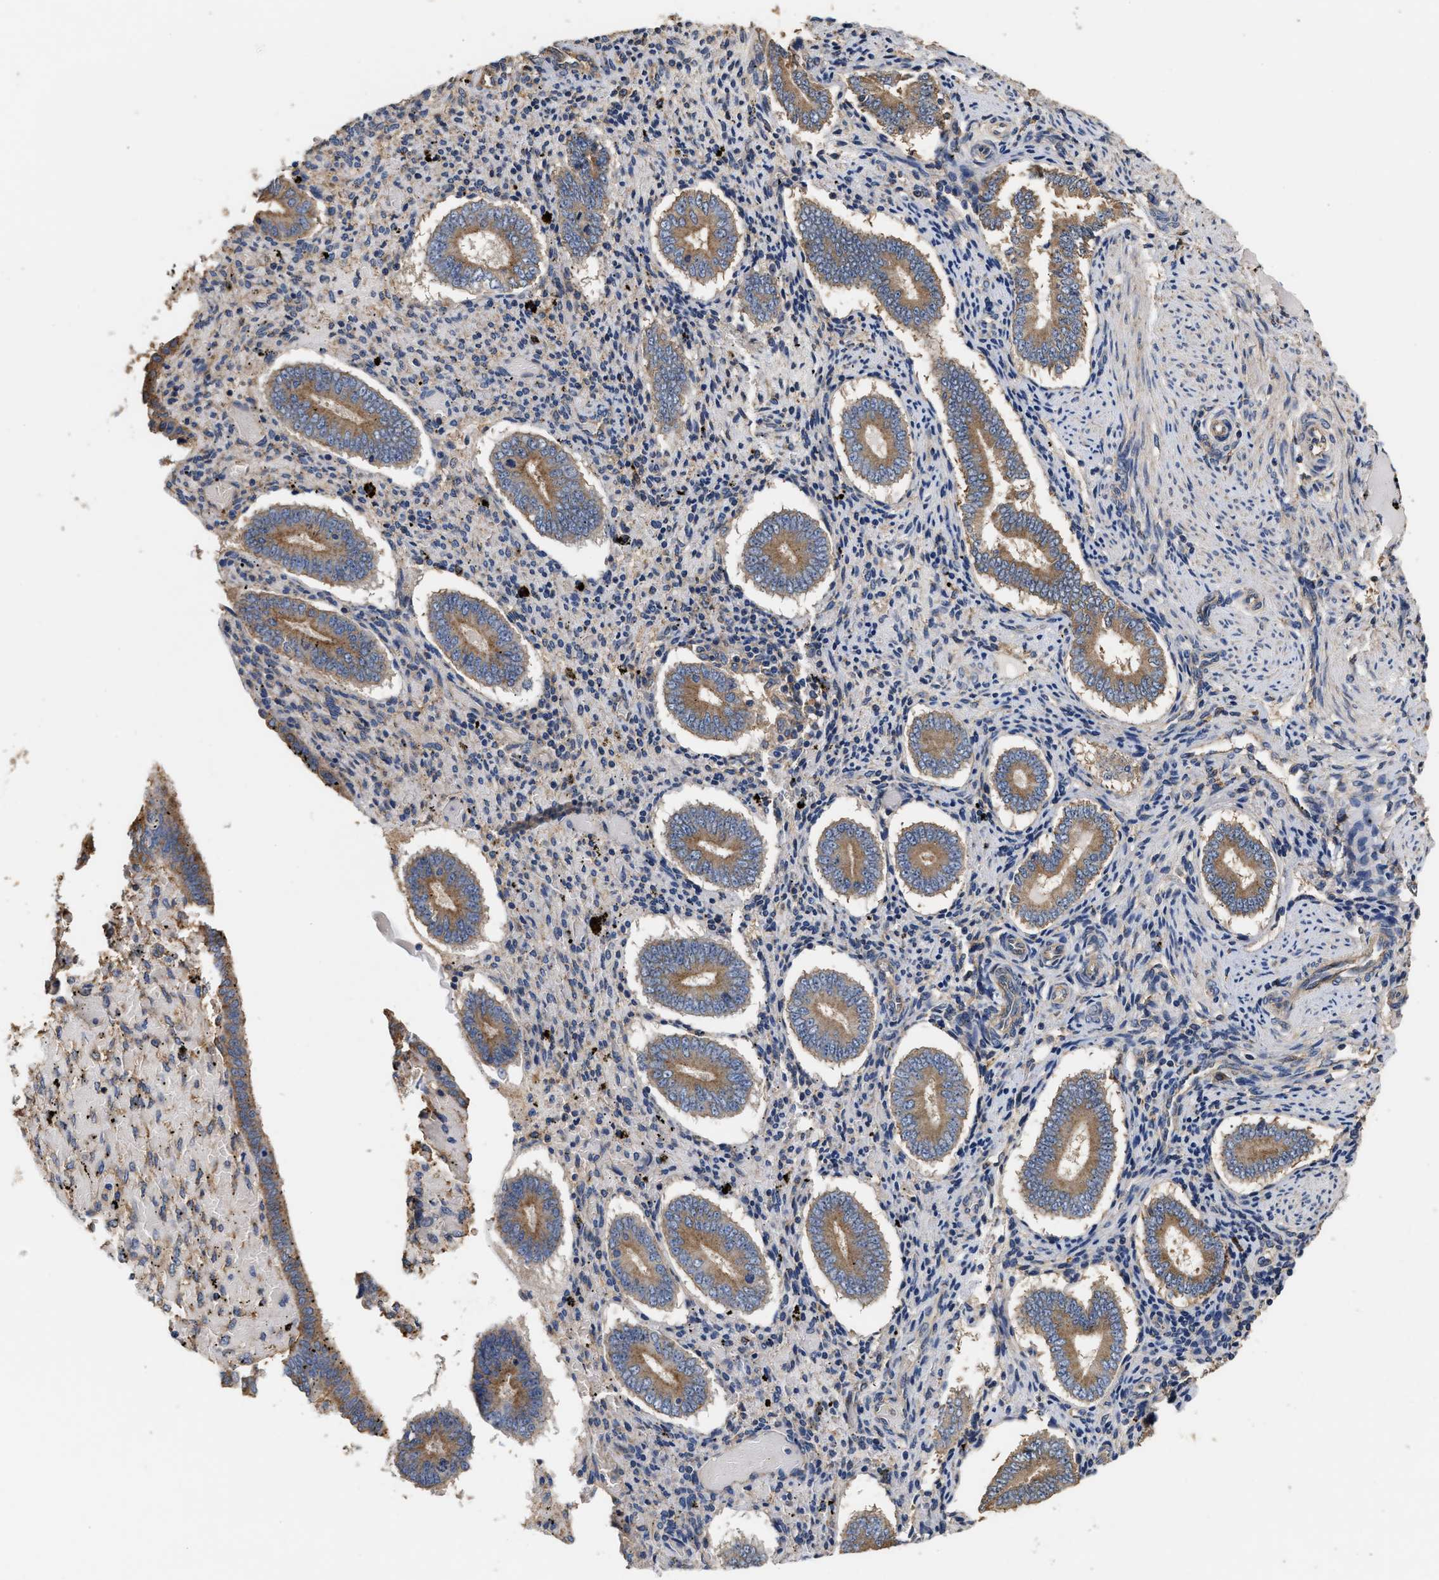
{"staining": {"intensity": "weak", "quantity": "<25%", "location": "cytoplasmic/membranous"}, "tissue": "endometrium", "cell_type": "Cells in endometrial stroma", "image_type": "normal", "snomed": [{"axis": "morphology", "description": "Normal tissue, NOS"}, {"axis": "topography", "description": "Endometrium"}], "caption": "Immunohistochemical staining of normal endometrium shows no significant expression in cells in endometrial stroma.", "gene": "KLB", "patient": {"sex": "female", "age": 42}}